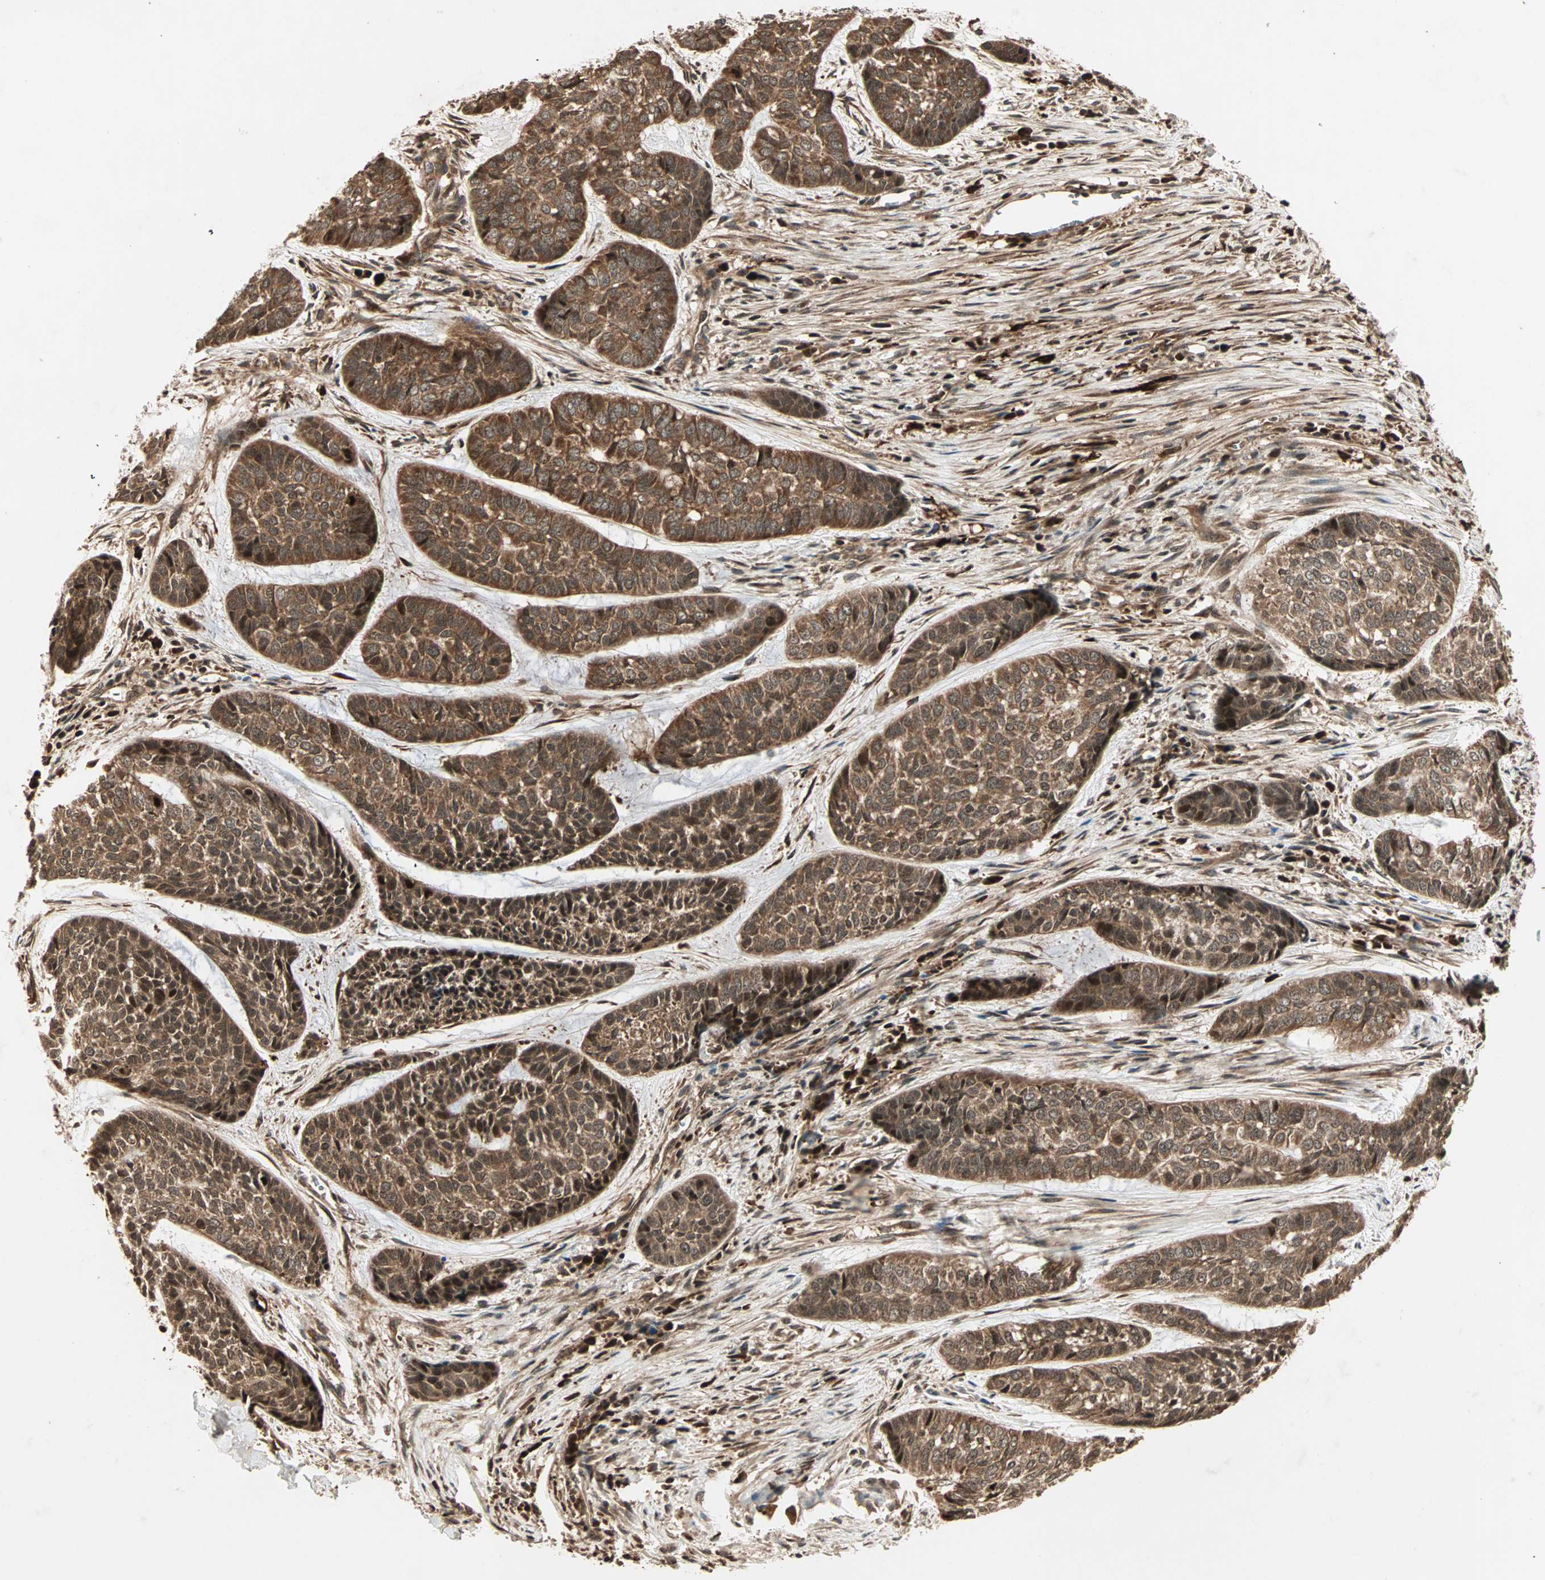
{"staining": {"intensity": "strong", "quantity": ">75%", "location": "cytoplasmic/membranous,nuclear"}, "tissue": "skin cancer", "cell_type": "Tumor cells", "image_type": "cancer", "snomed": [{"axis": "morphology", "description": "Basal cell carcinoma"}, {"axis": "topography", "description": "Skin"}], "caption": "Immunohistochemical staining of human skin cancer (basal cell carcinoma) exhibits high levels of strong cytoplasmic/membranous and nuclear positivity in approximately >75% of tumor cells.", "gene": "RFFL", "patient": {"sex": "female", "age": 64}}